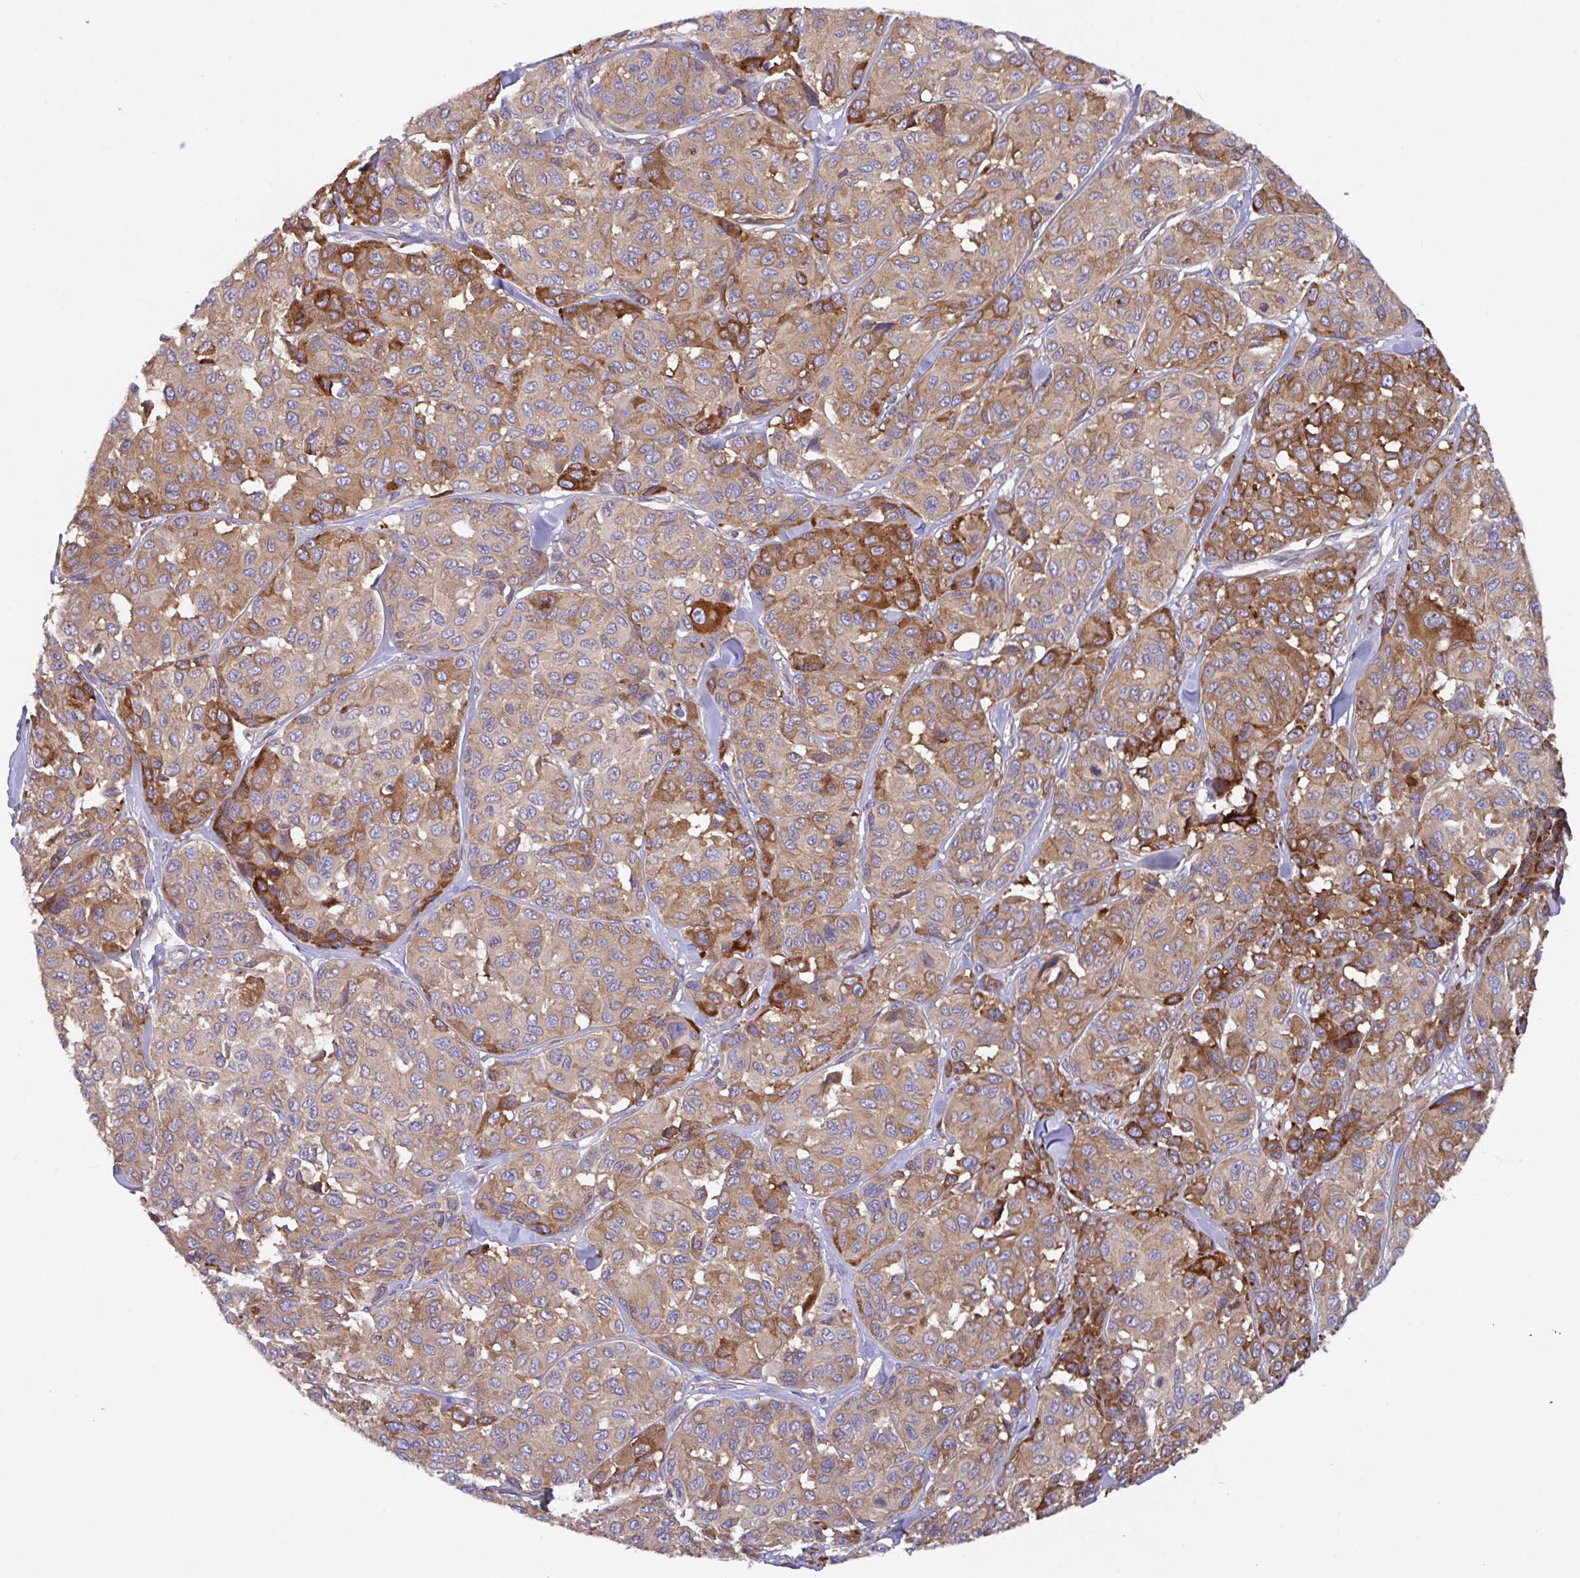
{"staining": {"intensity": "moderate", "quantity": ">75%", "location": "cytoplasmic/membranous"}, "tissue": "melanoma", "cell_type": "Tumor cells", "image_type": "cancer", "snomed": [{"axis": "morphology", "description": "Malignant melanoma, NOS"}, {"axis": "topography", "description": "Skin"}], "caption": "Tumor cells demonstrate medium levels of moderate cytoplasmic/membranous expression in approximately >75% of cells in human malignant melanoma.", "gene": "YARS2", "patient": {"sex": "female", "age": 66}}